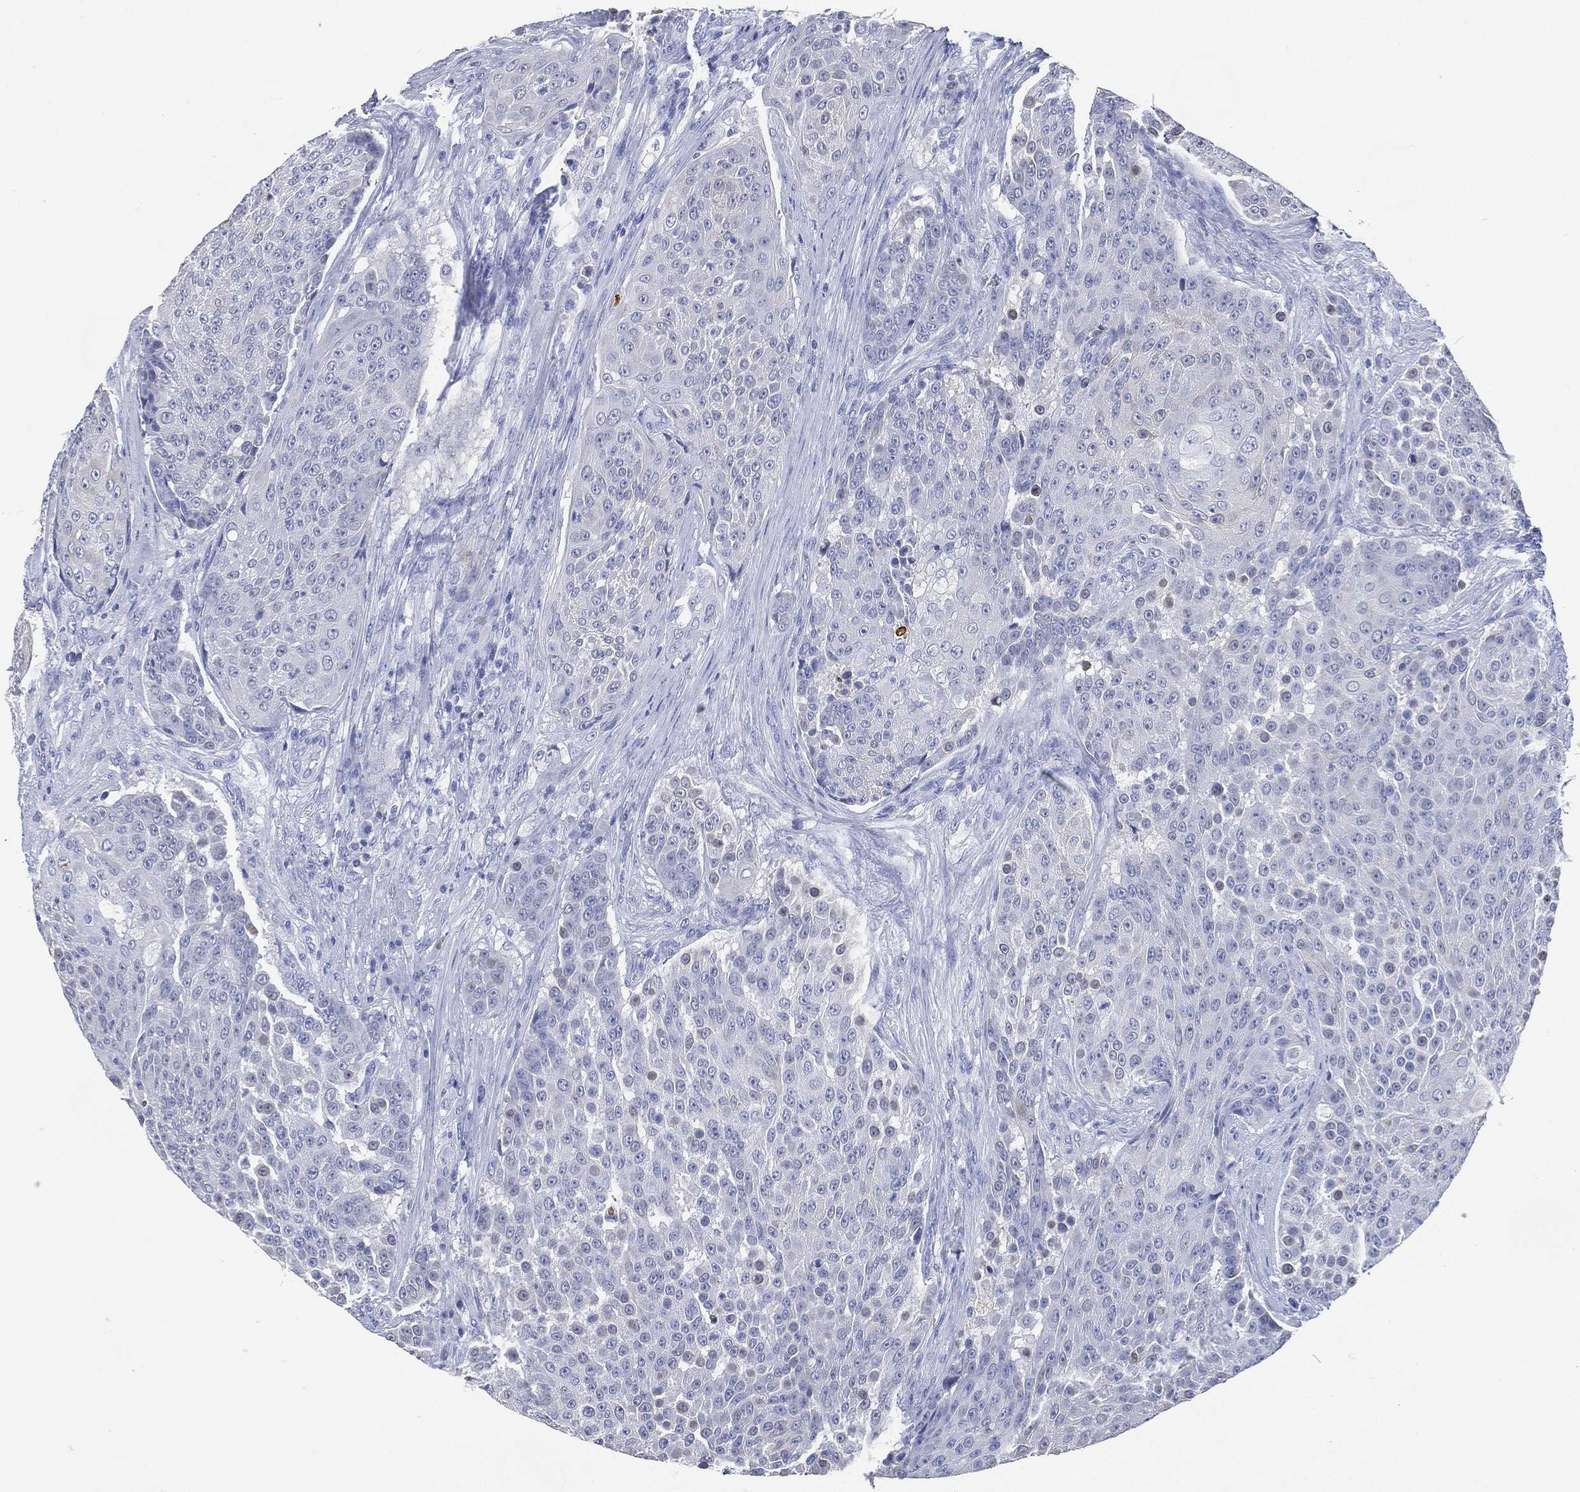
{"staining": {"intensity": "negative", "quantity": "none", "location": "none"}, "tissue": "urothelial cancer", "cell_type": "Tumor cells", "image_type": "cancer", "snomed": [{"axis": "morphology", "description": "Urothelial carcinoma, High grade"}, {"axis": "topography", "description": "Urinary bladder"}], "caption": "Urothelial carcinoma (high-grade) was stained to show a protein in brown. There is no significant expression in tumor cells. (DAB IHC with hematoxylin counter stain).", "gene": "FMO1", "patient": {"sex": "female", "age": 63}}